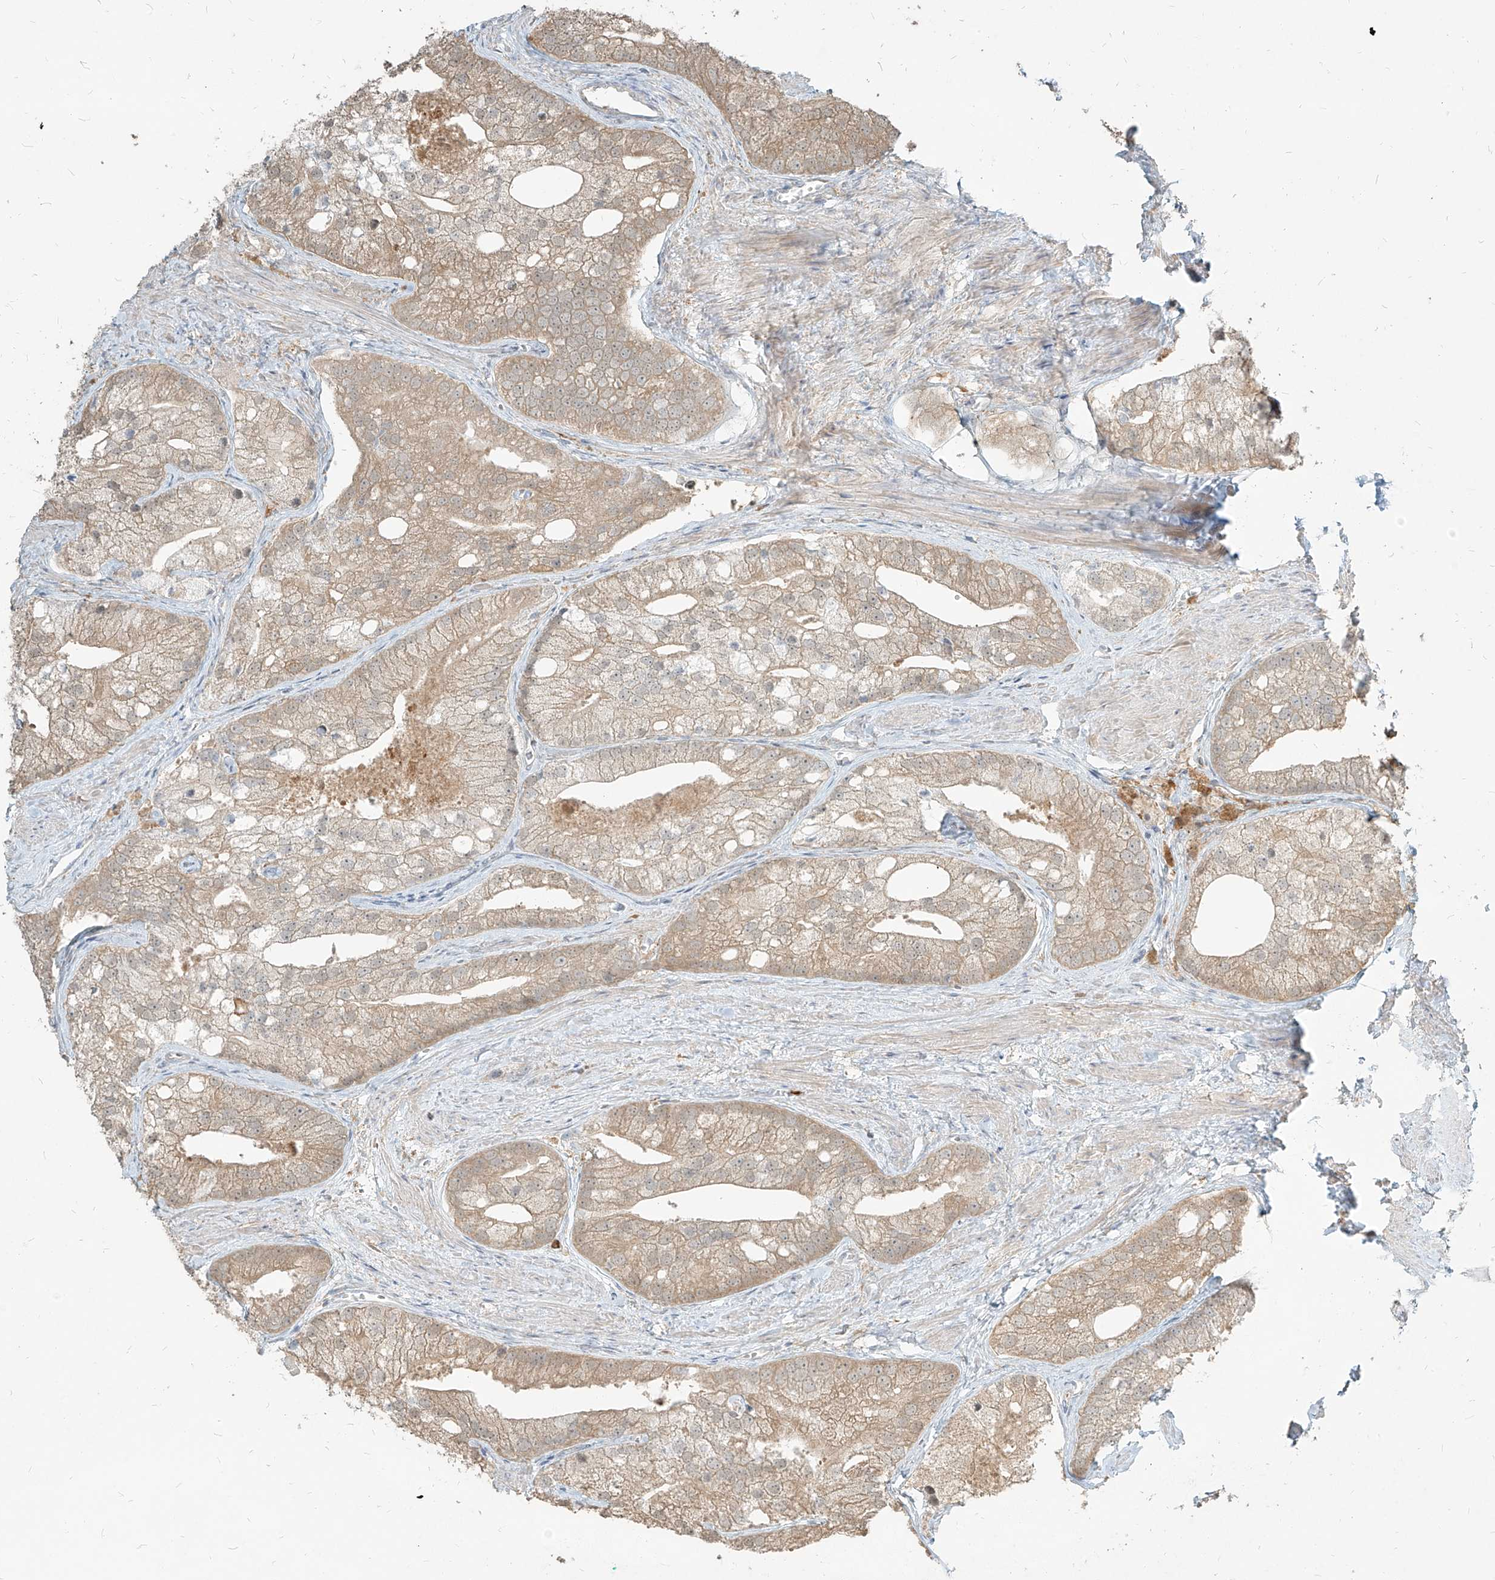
{"staining": {"intensity": "weak", "quantity": ">75%", "location": "cytoplasmic/membranous"}, "tissue": "prostate cancer", "cell_type": "Tumor cells", "image_type": "cancer", "snomed": [{"axis": "morphology", "description": "Adenocarcinoma, Low grade"}, {"axis": "topography", "description": "Prostate"}], "caption": "Low-grade adenocarcinoma (prostate) stained for a protein (brown) reveals weak cytoplasmic/membranous positive positivity in approximately >75% of tumor cells.", "gene": "PGD", "patient": {"sex": "male", "age": 69}}